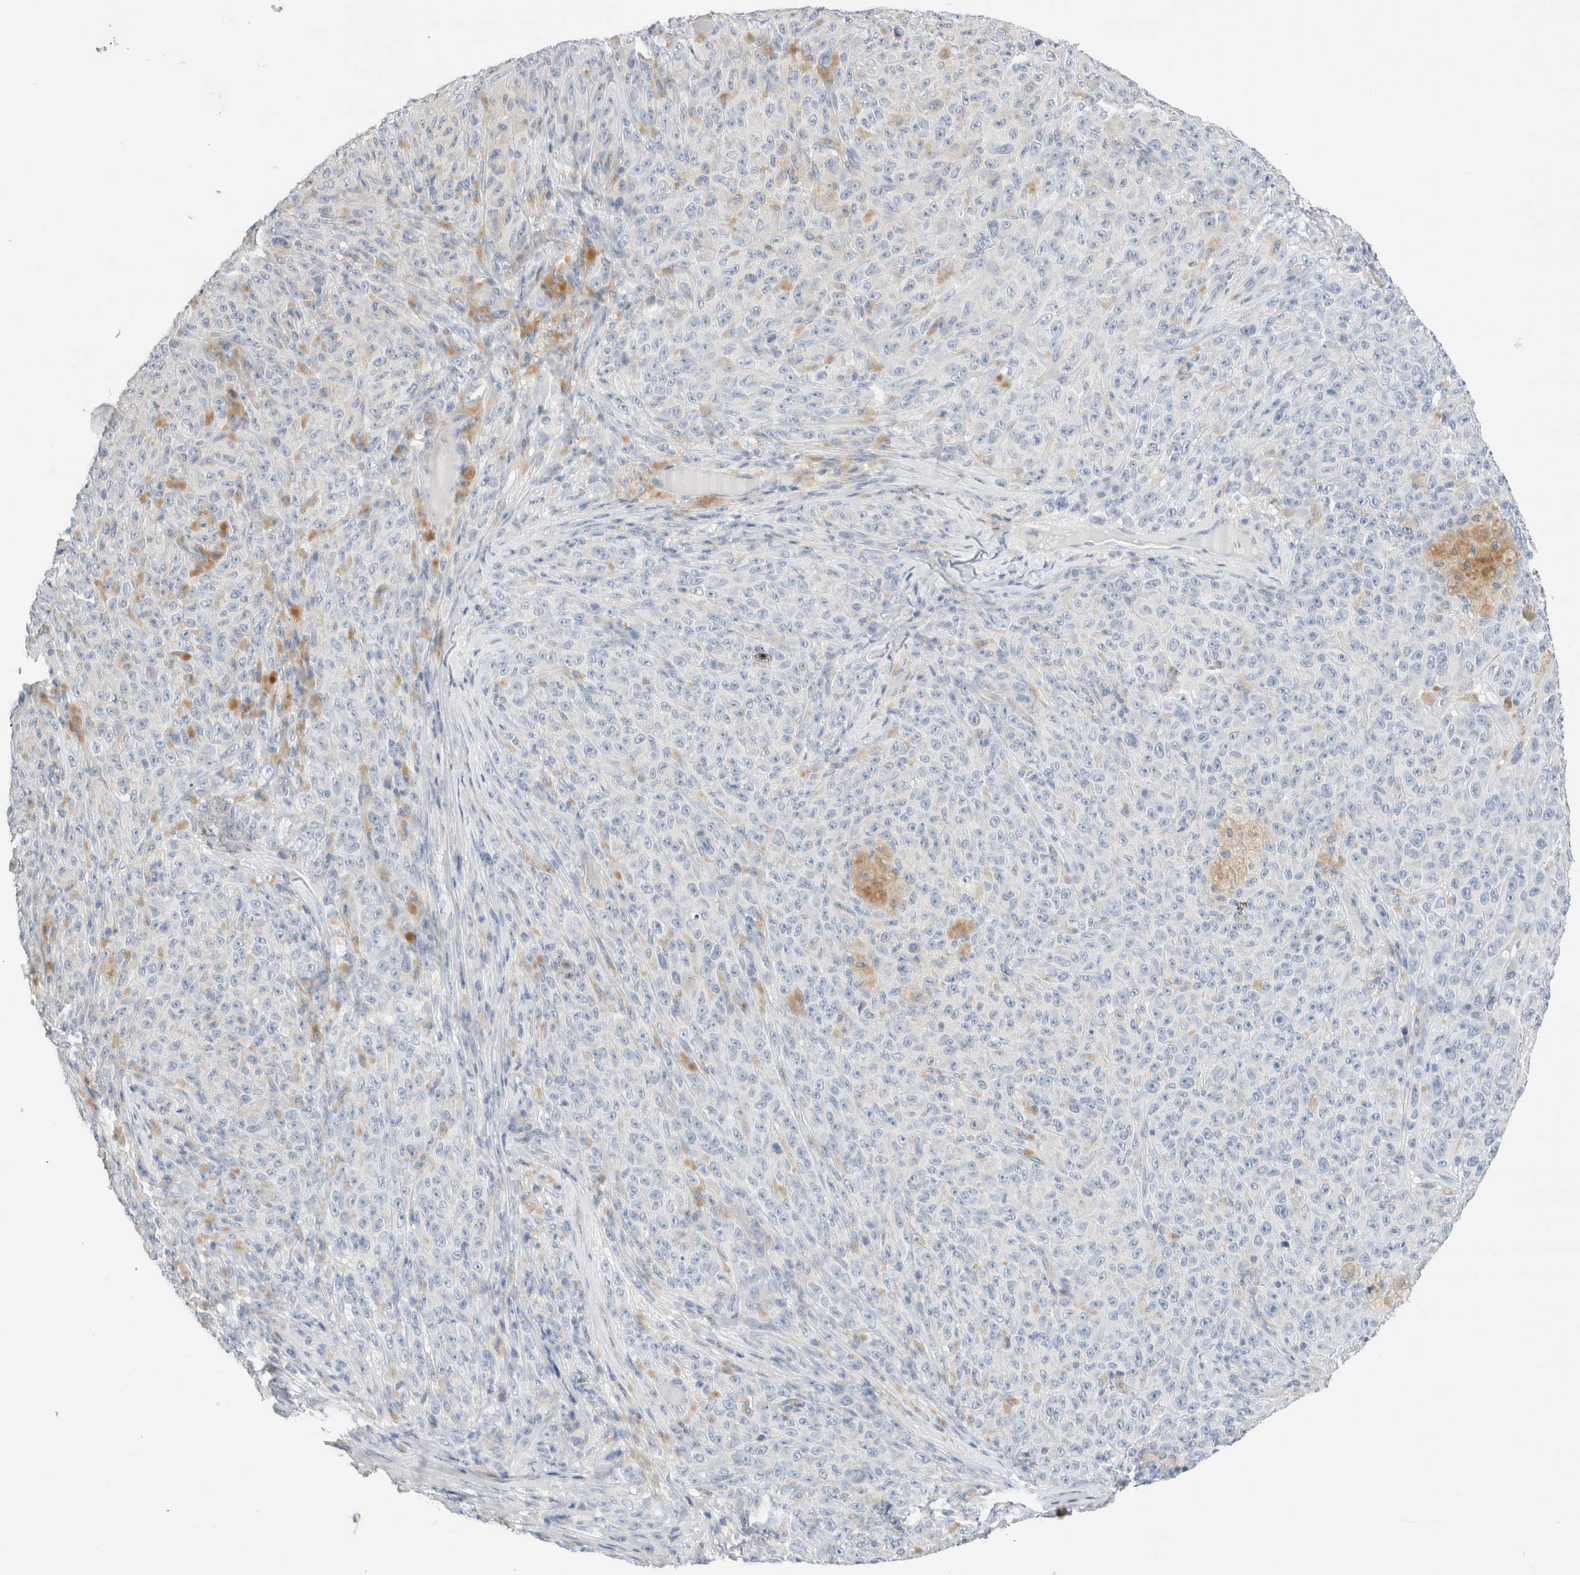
{"staining": {"intensity": "negative", "quantity": "none", "location": "none"}, "tissue": "melanoma", "cell_type": "Tumor cells", "image_type": "cancer", "snomed": [{"axis": "morphology", "description": "Malignant melanoma, NOS"}, {"axis": "topography", "description": "Skin"}], "caption": "This is a micrograph of immunohistochemistry staining of malignant melanoma, which shows no staining in tumor cells.", "gene": "ADAM30", "patient": {"sex": "female", "age": 82}}